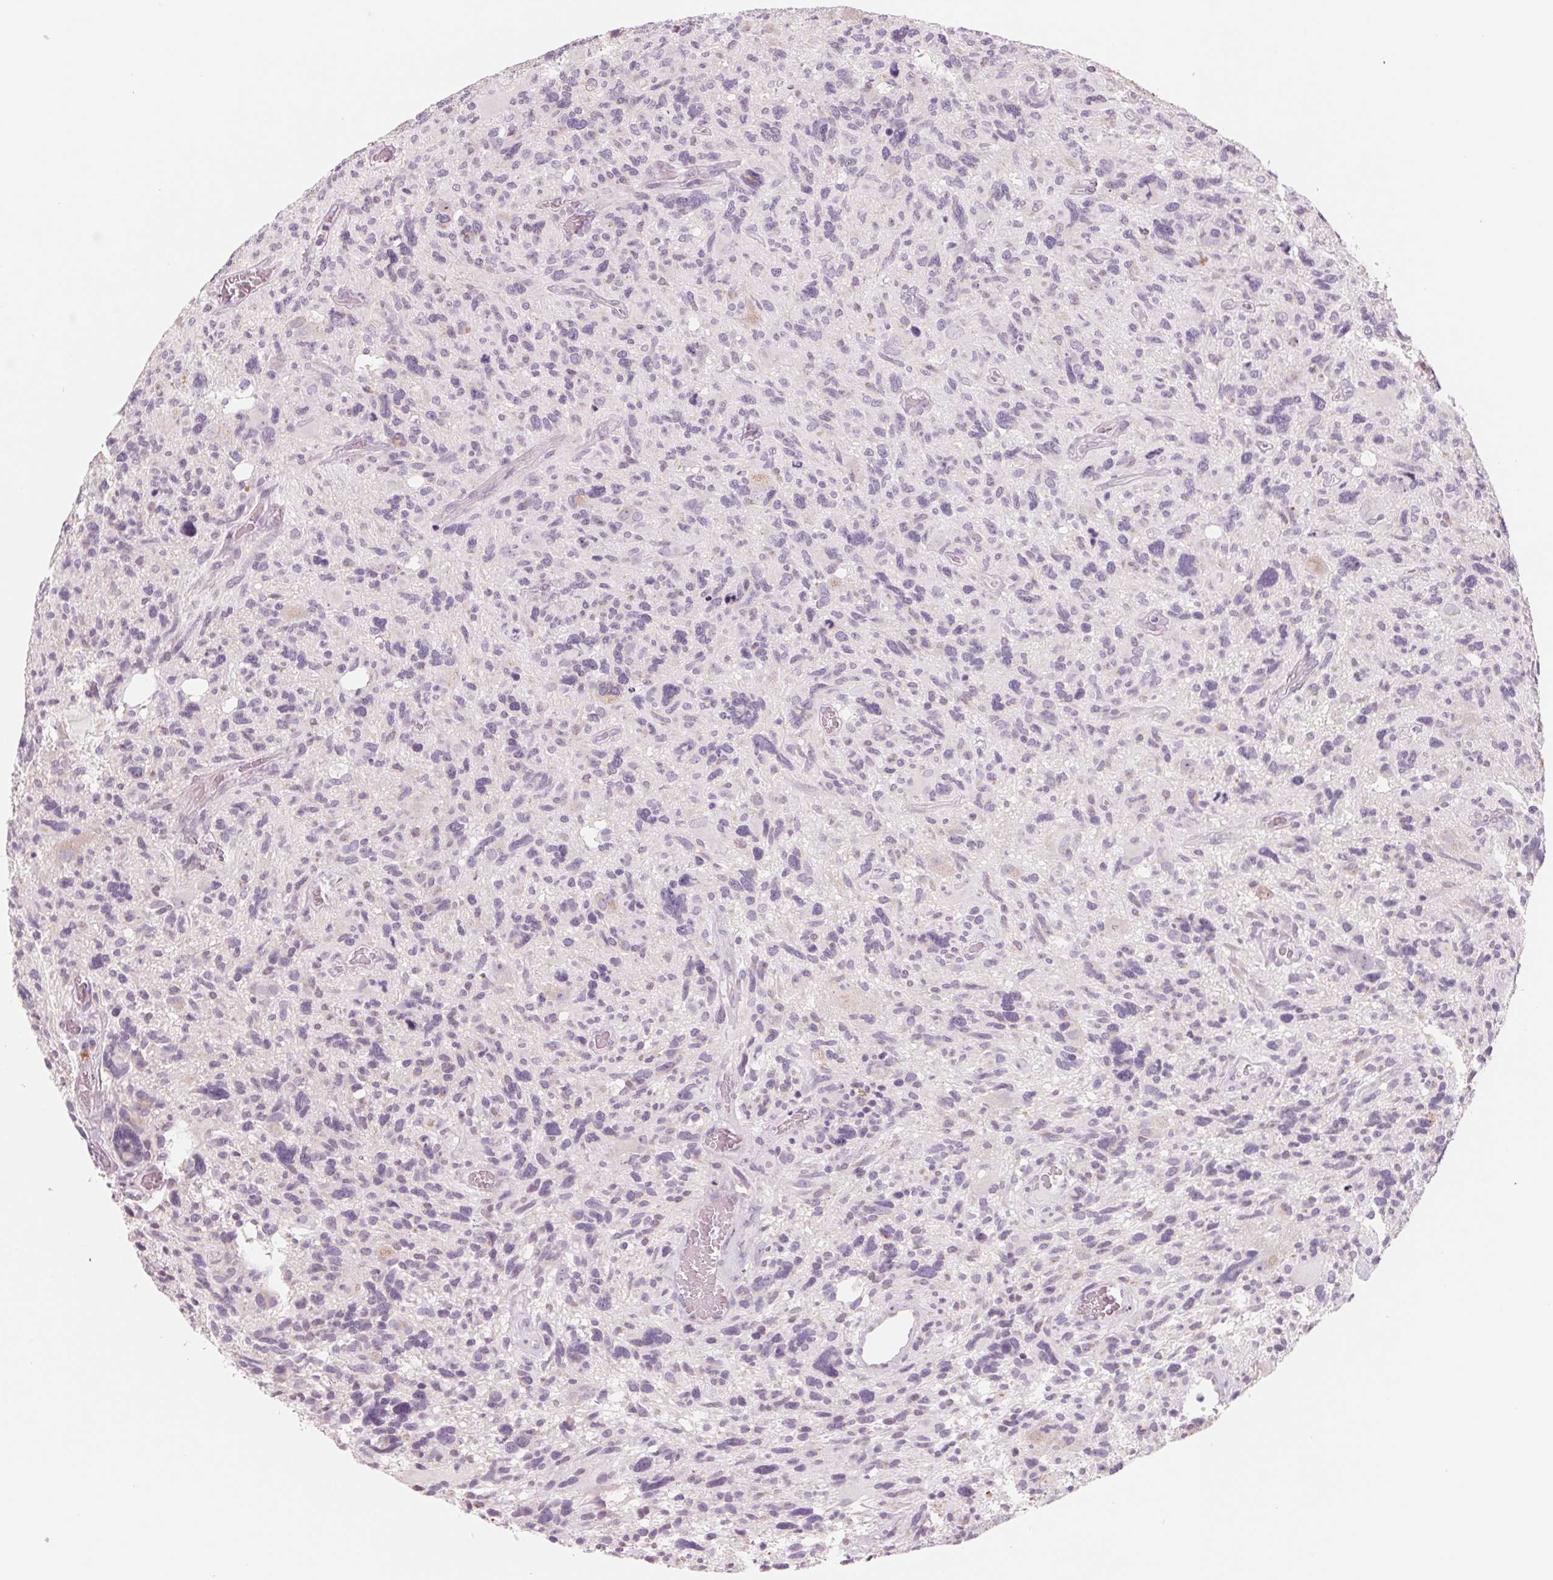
{"staining": {"intensity": "negative", "quantity": "none", "location": "none"}, "tissue": "glioma", "cell_type": "Tumor cells", "image_type": "cancer", "snomed": [{"axis": "morphology", "description": "Glioma, malignant, High grade"}, {"axis": "topography", "description": "Brain"}], "caption": "Immunohistochemical staining of high-grade glioma (malignant) displays no significant expression in tumor cells.", "gene": "IL9R", "patient": {"sex": "male", "age": 49}}